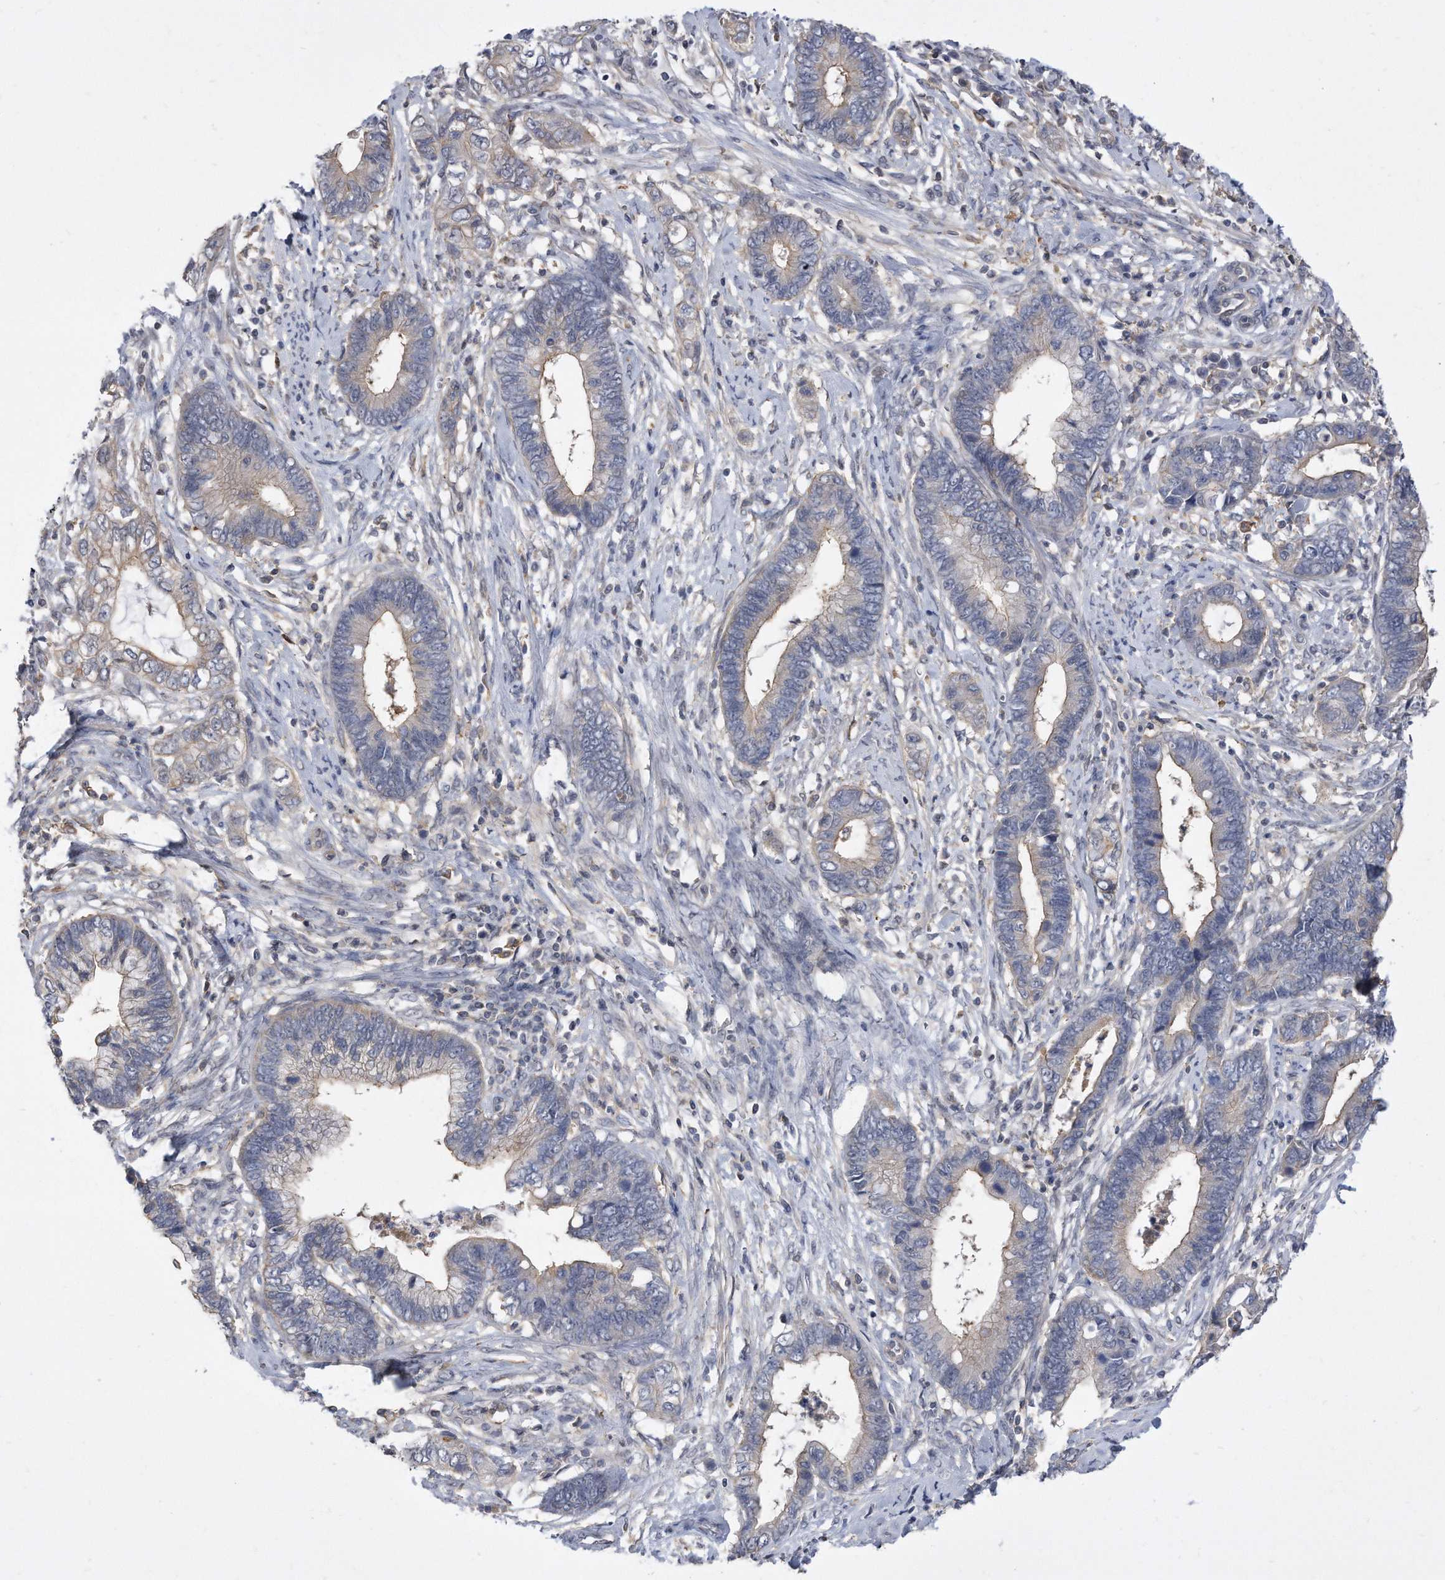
{"staining": {"intensity": "negative", "quantity": "none", "location": "none"}, "tissue": "cervical cancer", "cell_type": "Tumor cells", "image_type": "cancer", "snomed": [{"axis": "morphology", "description": "Adenocarcinoma, NOS"}, {"axis": "topography", "description": "Cervix"}], "caption": "A histopathology image of human cervical cancer is negative for staining in tumor cells. Nuclei are stained in blue.", "gene": "TCP1", "patient": {"sex": "female", "age": 44}}